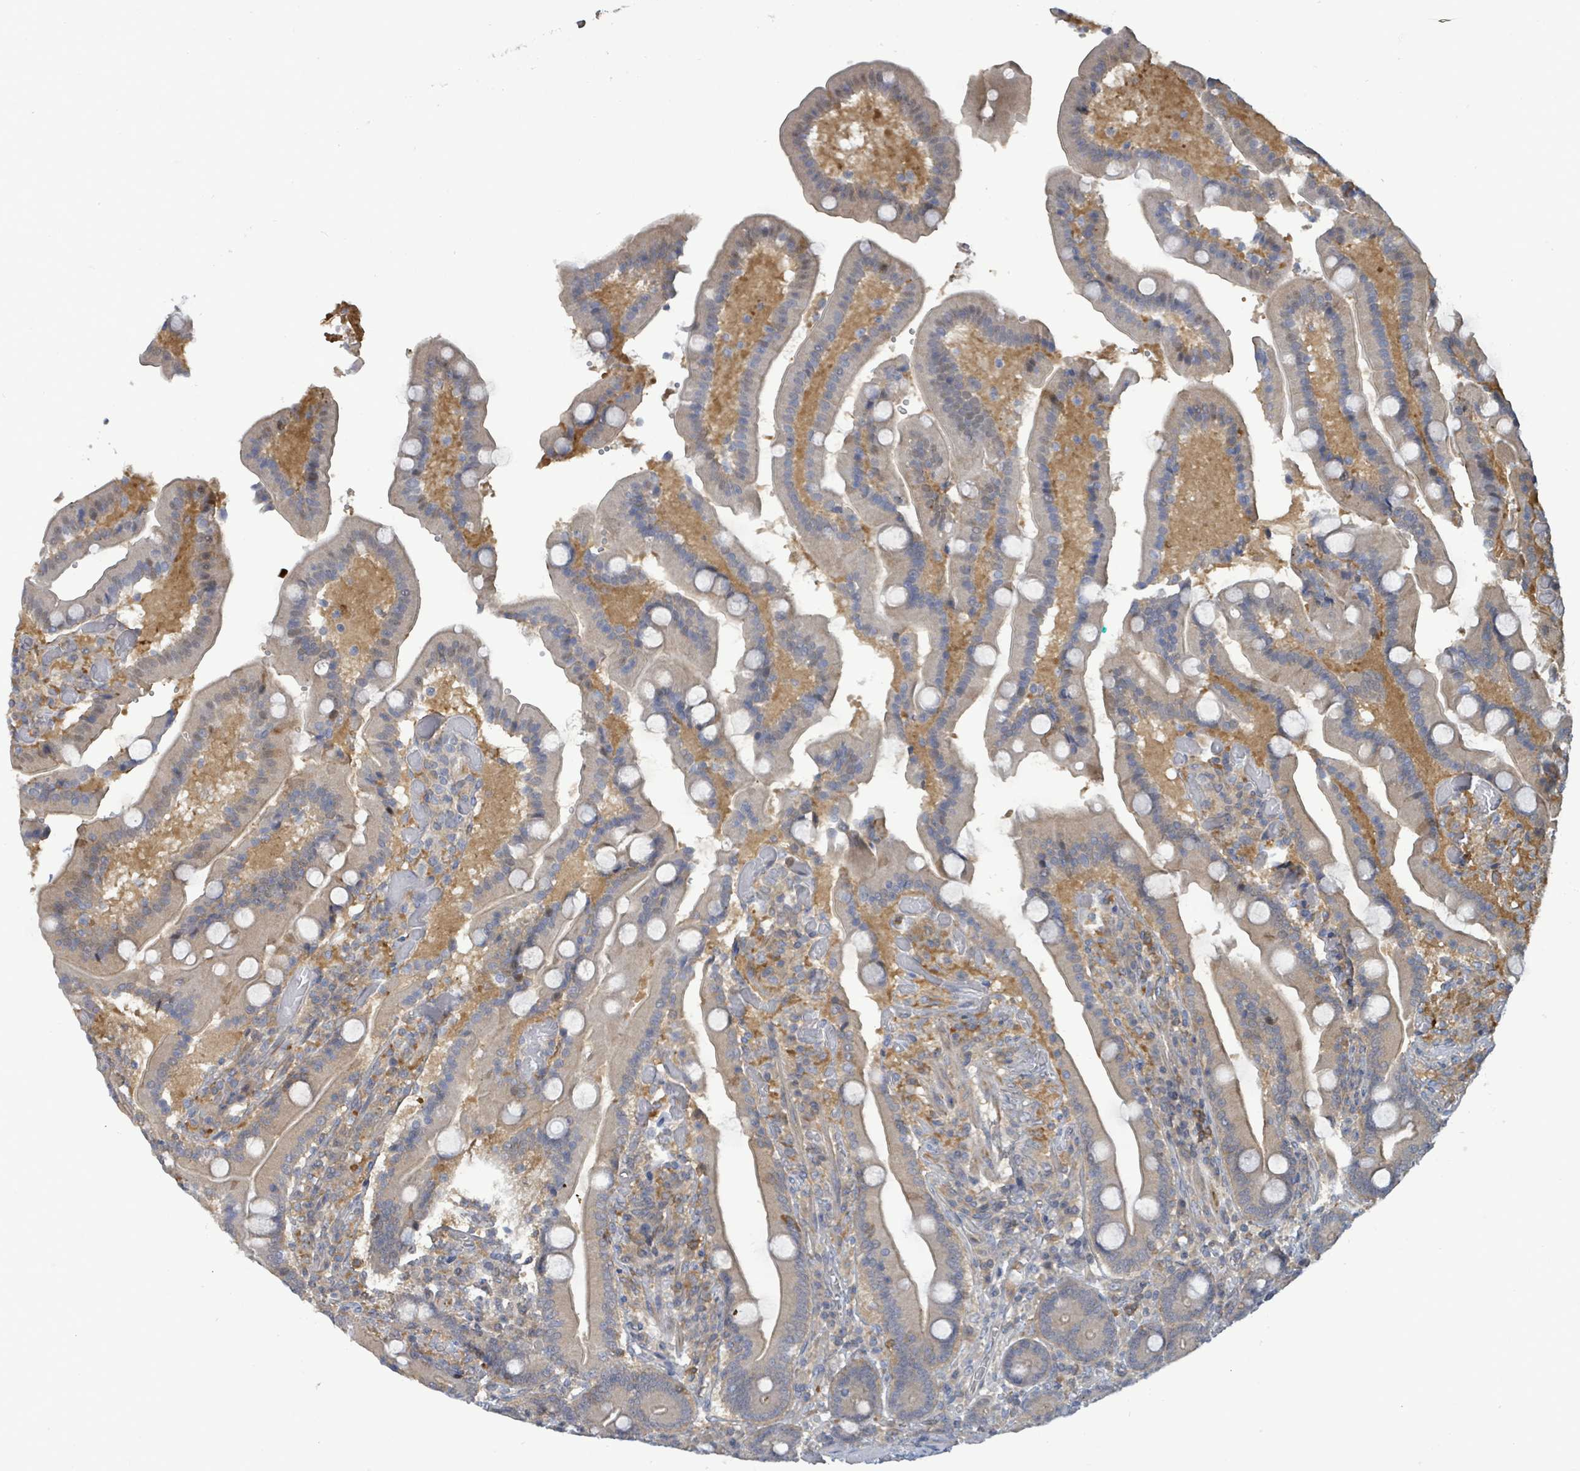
{"staining": {"intensity": "negative", "quantity": "none", "location": "none"}, "tissue": "duodenum", "cell_type": "Glandular cells", "image_type": "normal", "snomed": [{"axis": "morphology", "description": "Normal tissue, NOS"}, {"axis": "topography", "description": "Duodenum"}], "caption": "IHC micrograph of unremarkable human duodenum stained for a protein (brown), which demonstrates no positivity in glandular cells. (DAB (3,3'-diaminobenzidine) IHC visualized using brightfield microscopy, high magnification).", "gene": "PGAM1", "patient": {"sex": "female", "age": 62}}